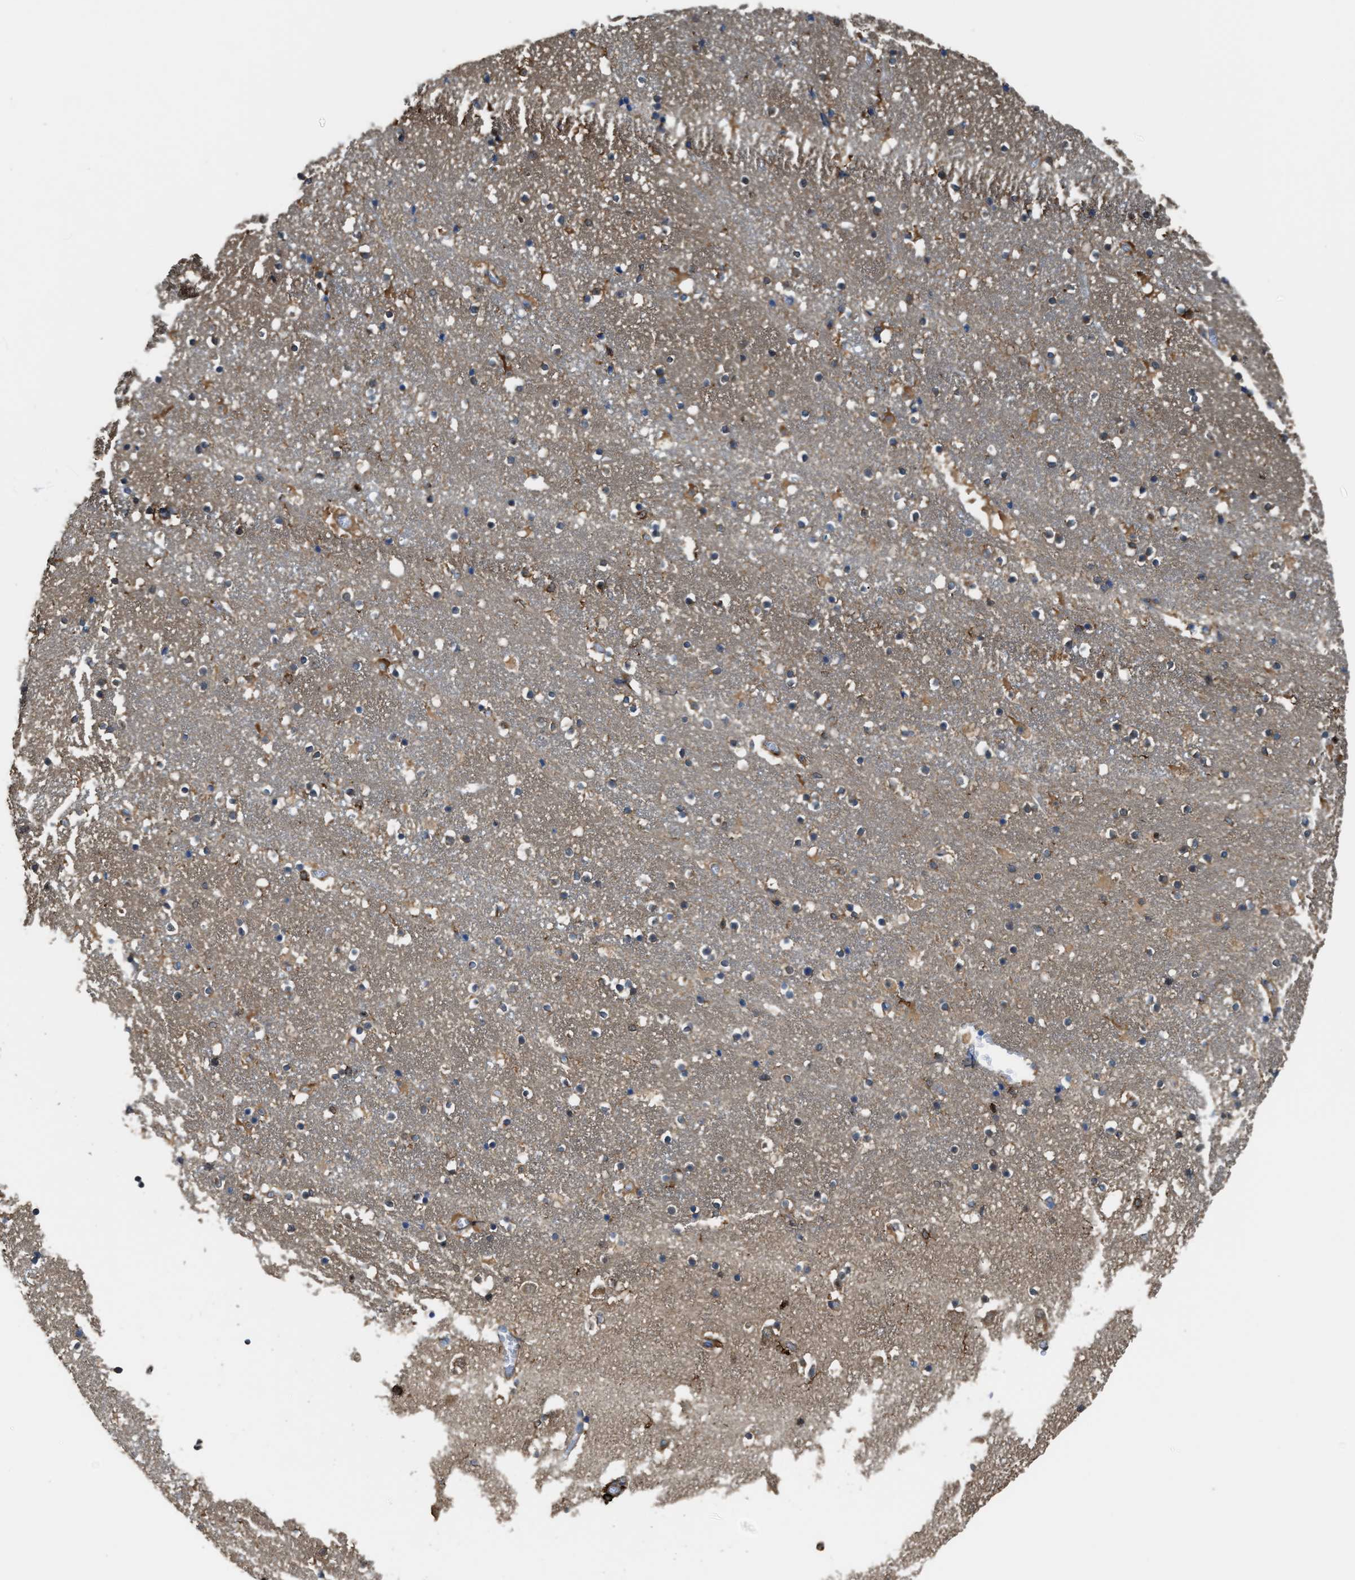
{"staining": {"intensity": "moderate", "quantity": "25%-75%", "location": "cytoplasmic/membranous"}, "tissue": "caudate", "cell_type": "Glial cells", "image_type": "normal", "snomed": [{"axis": "morphology", "description": "Normal tissue, NOS"}, {"axis": "topography", "description": "Lateral ventricle wall"}], "caption": "Immunohistochemical staining of benign human caudate displays moderate cytoplasmic/membranous protein positivity in about 25%-75% of glial cells. The staining is performed using DAB (3,3'-diaminobenzidine) brown chromogen to label protein expression. The nuclei are counter-stained blue using hematoxylin.", "gene": "ATIC", "patient": {"sex": "male", "age": 45}}